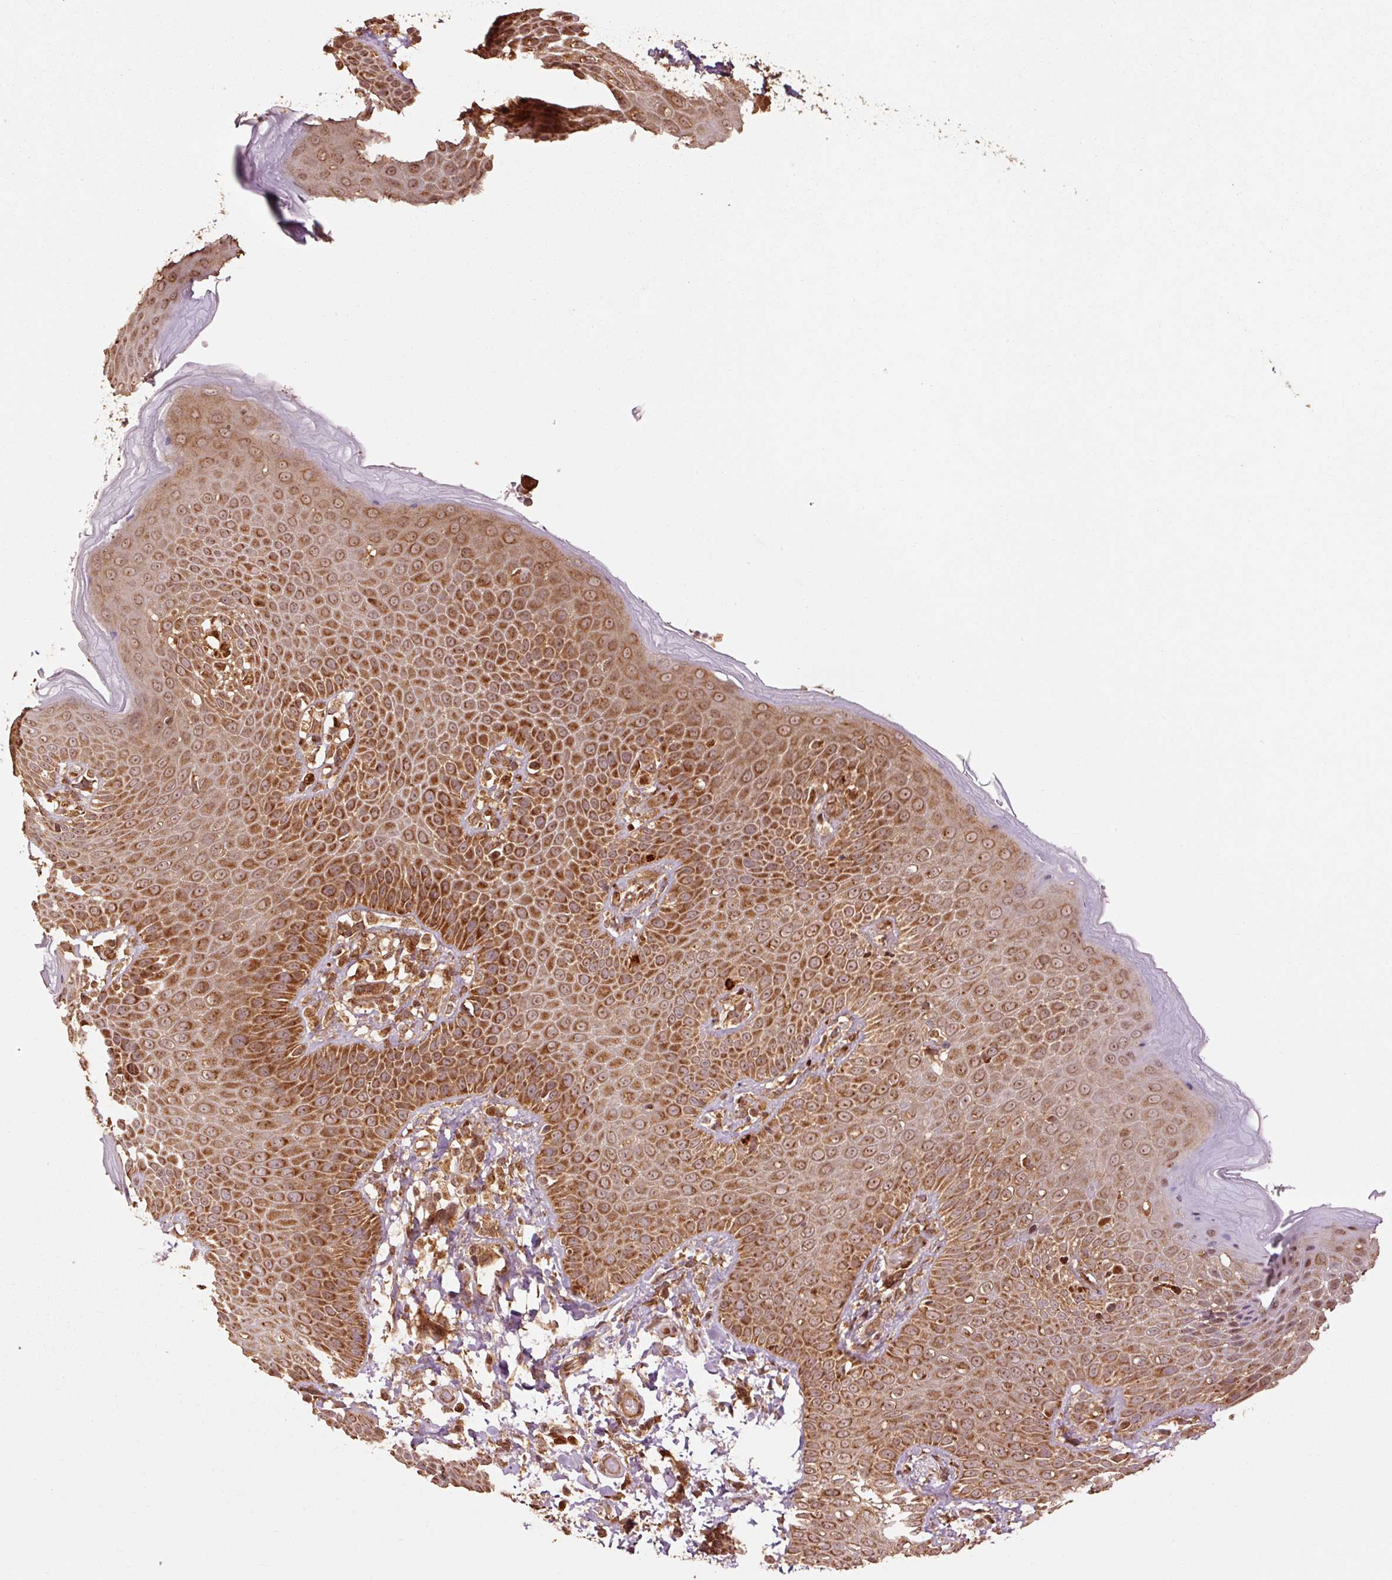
{"staining": {"intensity": "strong", "quantity": ">75%", "location": "cytoplasmic/membranous"}, "tissue": "skin", "cell_type": "Epidermal cells", "image_type": "normal", "snomed": [{"axis": "morphology", "description": "Normal tissue, NOS"}, {"axis": "topography", "description": "Peripheral nerve tissue"}], "caption": "Immunohistochemistry micrograph of unremarkable human skin stained for a protein (brown), which reveals high levels of strong cytoplasmic/membranous staining in approximately >75% of epidermal cells.", "gene": "MRPL16", "patient": {"sex": "male", "age": 51}}